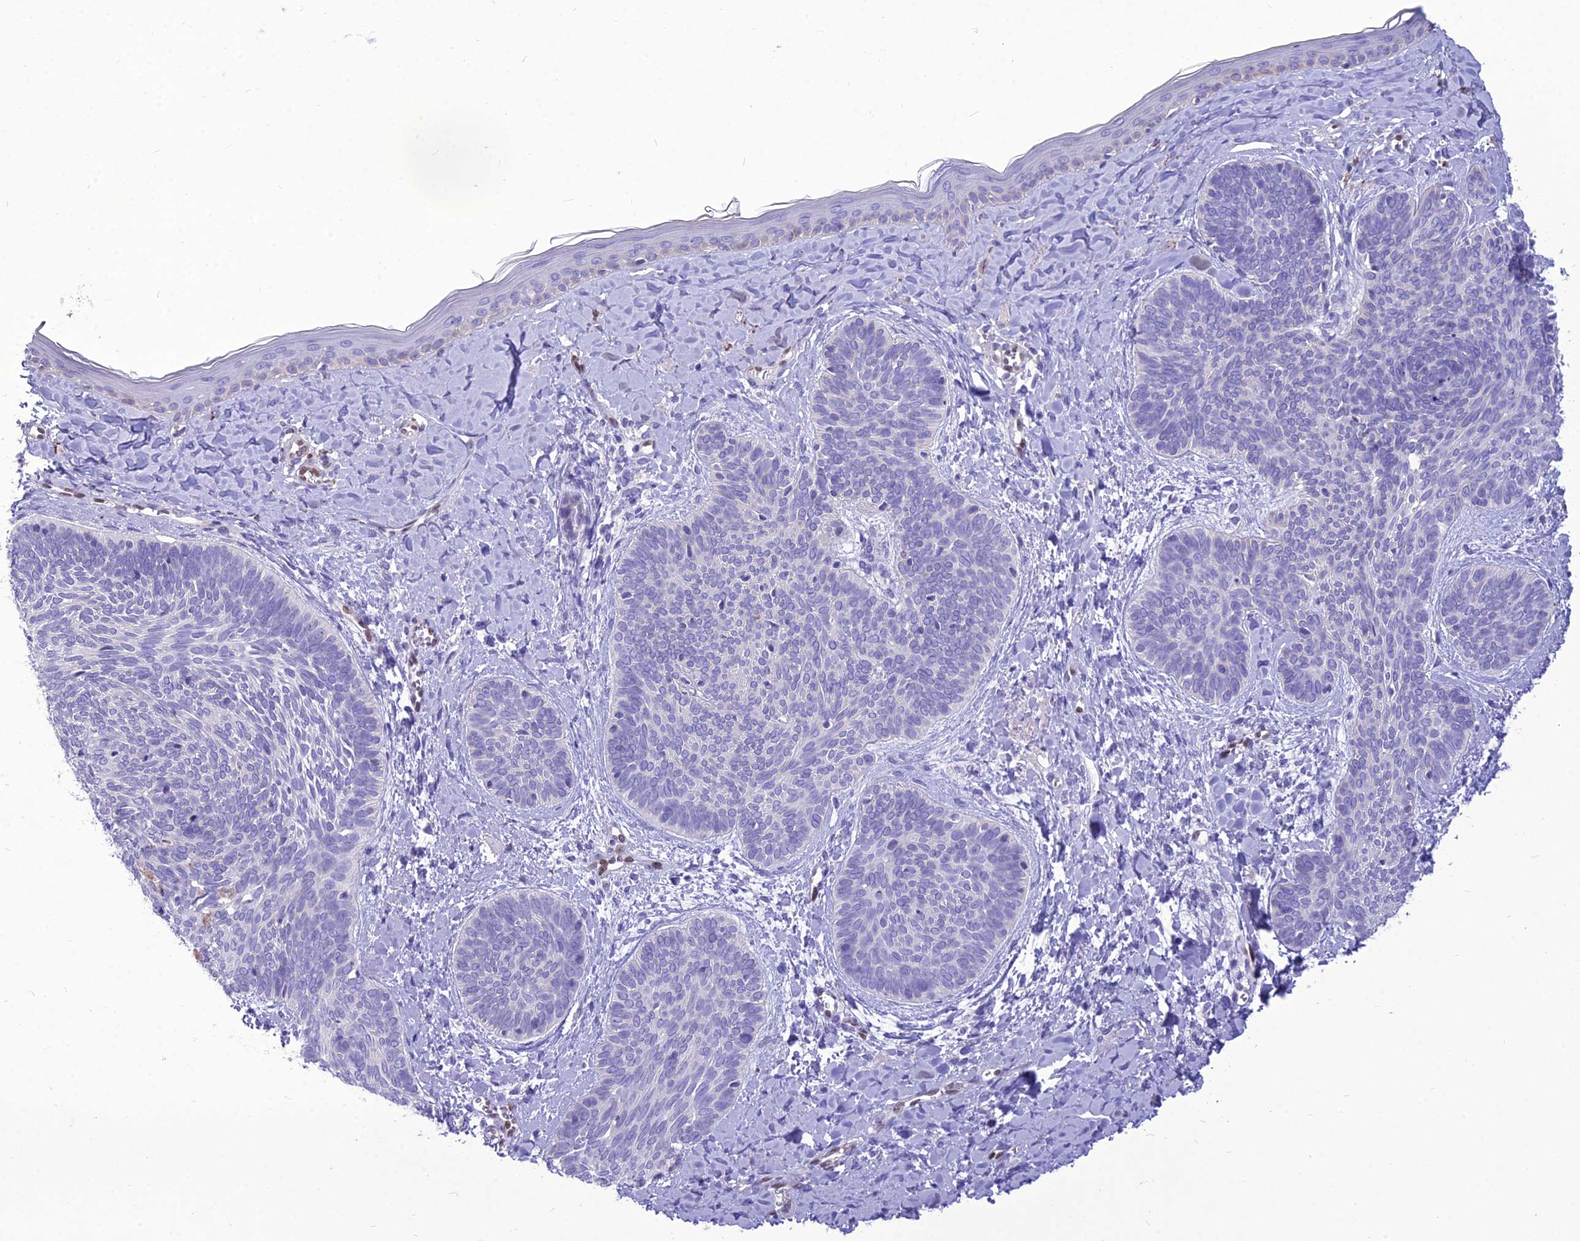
{"staining": {"intensity": "negative", "quantity": "none", "location": "none"}, "tissue": "skin cancer", "cell_type": "Tumor cells", "image_type": "cancer", "snomed": [{"axis": "morphology", "description": "Basal cell carcinoma"}, {"axis": "topography", "description": "Skin"}], "caption": "The IHC histopathology image has no significant staining in tumor cells of skin cancer (basal cell carcinoma) tissue.", "gene": "NOVA2", "patient": {"sex": "female", "age": 81}}